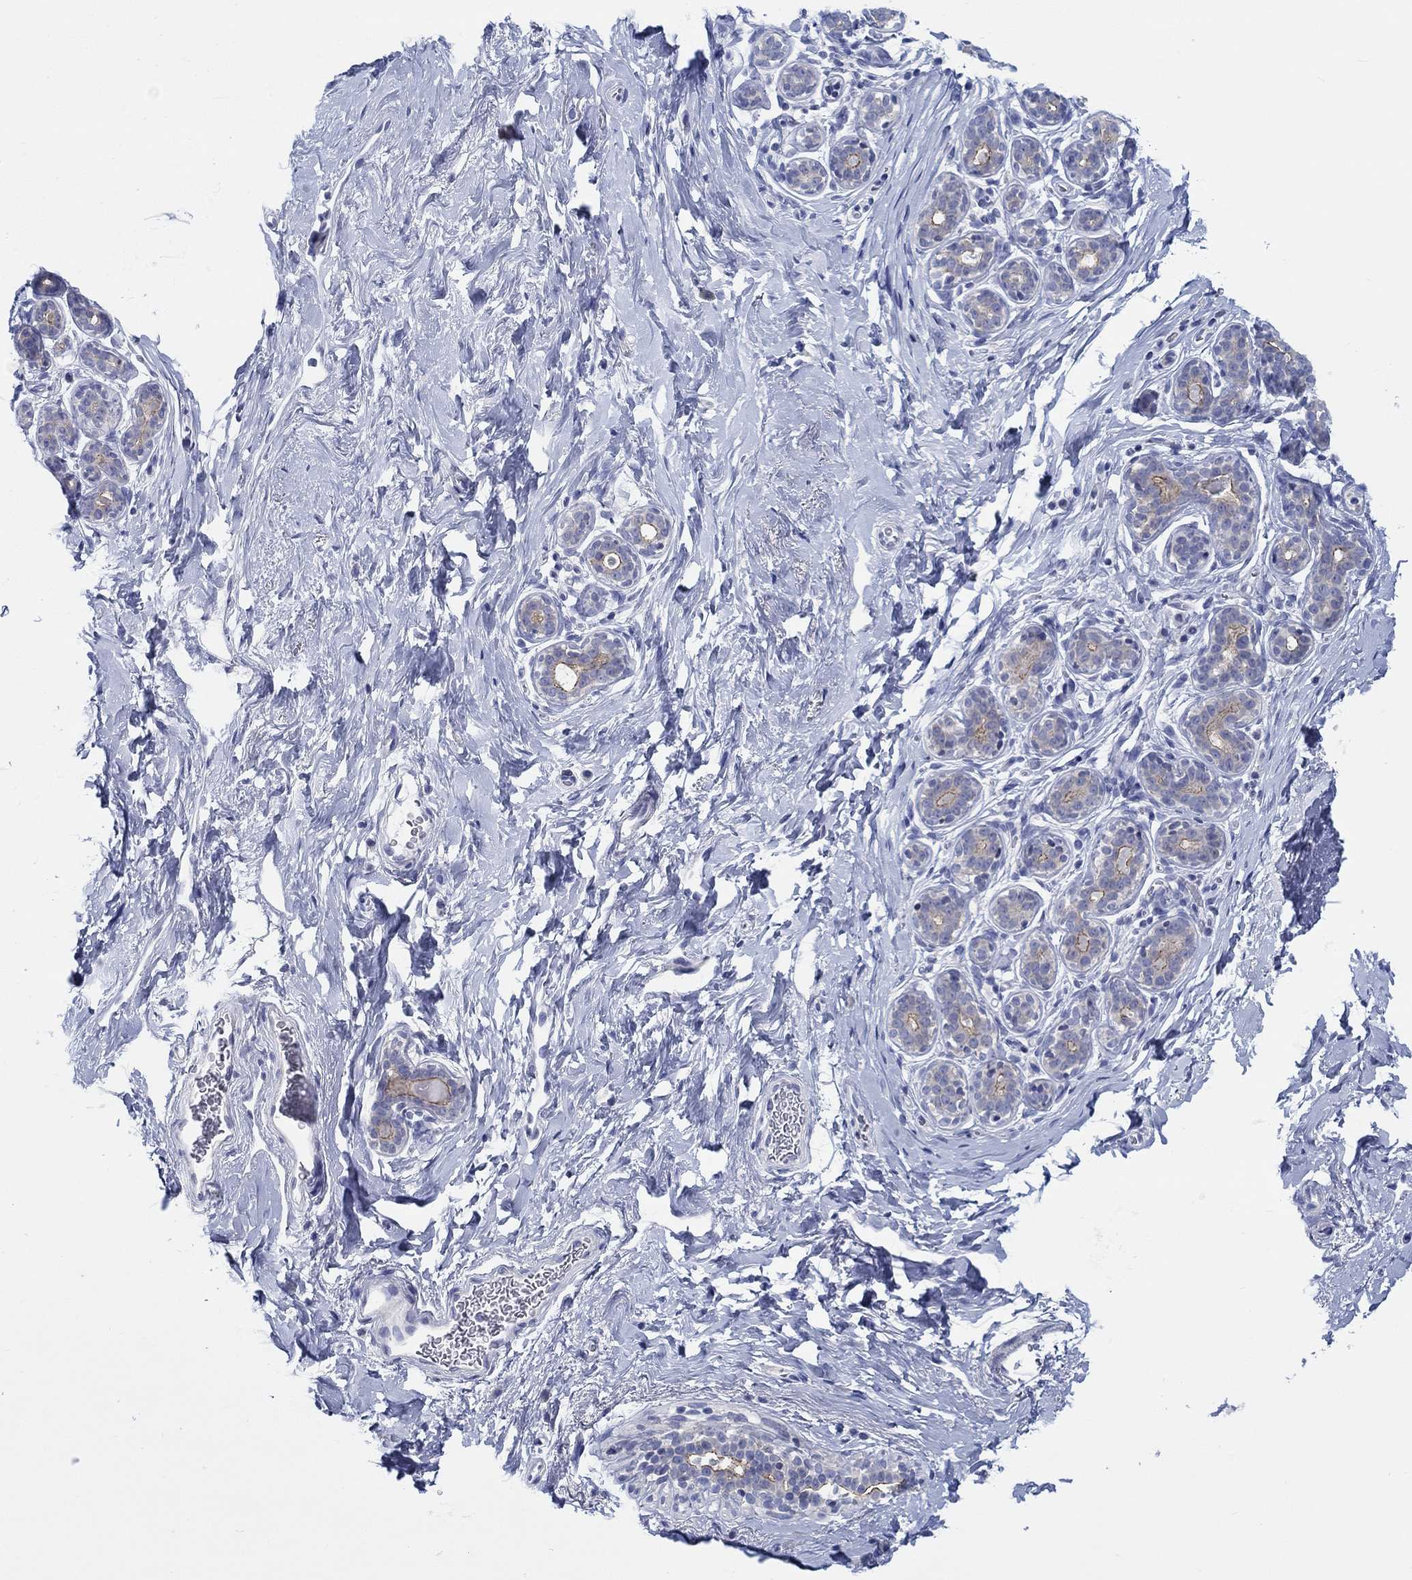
{"staining": {"intensity": "negative", "quantity": "none", "location": "none"}, "tissue": "breast", "cell_type": "Adipocytes", "image_type": "normal", "snomed": [{"axis": "morphology", "description": "Normal tissue, NOS"}, {"axis": "topography", "description": "Skin"}, {"axis": "topography", "description": "Breast"}], "caption": "Adipocytes show no significant protein staining in normal breast. (DAB (3,3'-diaminobenzidine) immunohistochemistry visualized using brightfield microscopy, high magnification).", "gene": "HAPLN4", "patient": {"sex": "female", "age": 43}}